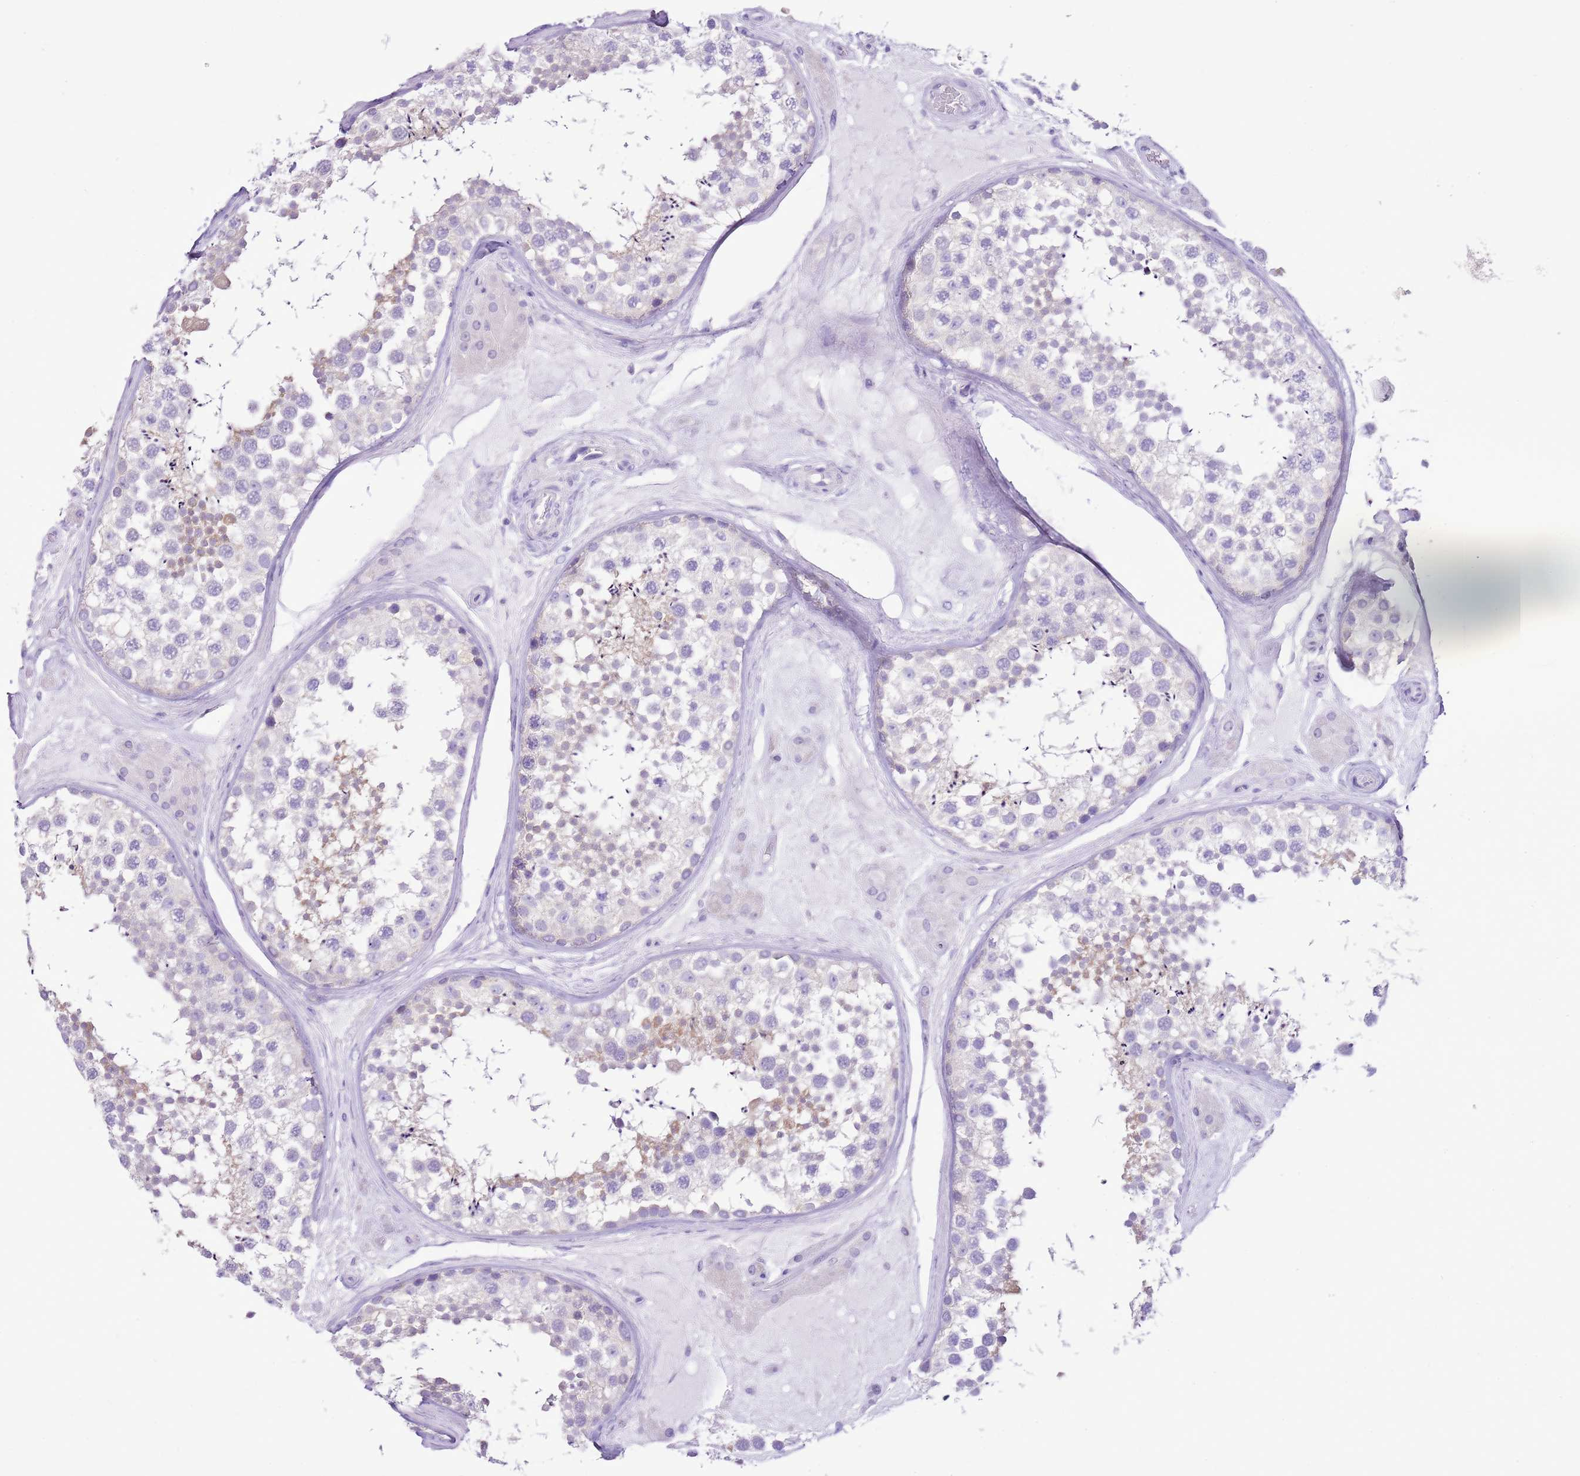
{"staining": {"intensity": "weak", "quantity": "<25%", "location": "cytoplasmic/membranous"}, "tissue": "testis", "cell_type": "Cells in seminiferous ducts", "image_type": "normal", "snomed": [{"axis": "morphology", "description": "Normal tissue, NOS"}, {"axis": "topography", "description": "Testis"}], "caption": "Cells in seminiferous ducts show no significant staining in normal testis. Brightfield microscopy of IHC stained with DAB (brown) and hematoxylin (blue), captured at high magnification.", "gene": "AAR2", "patient": {"sex": "male", "age": 46}}